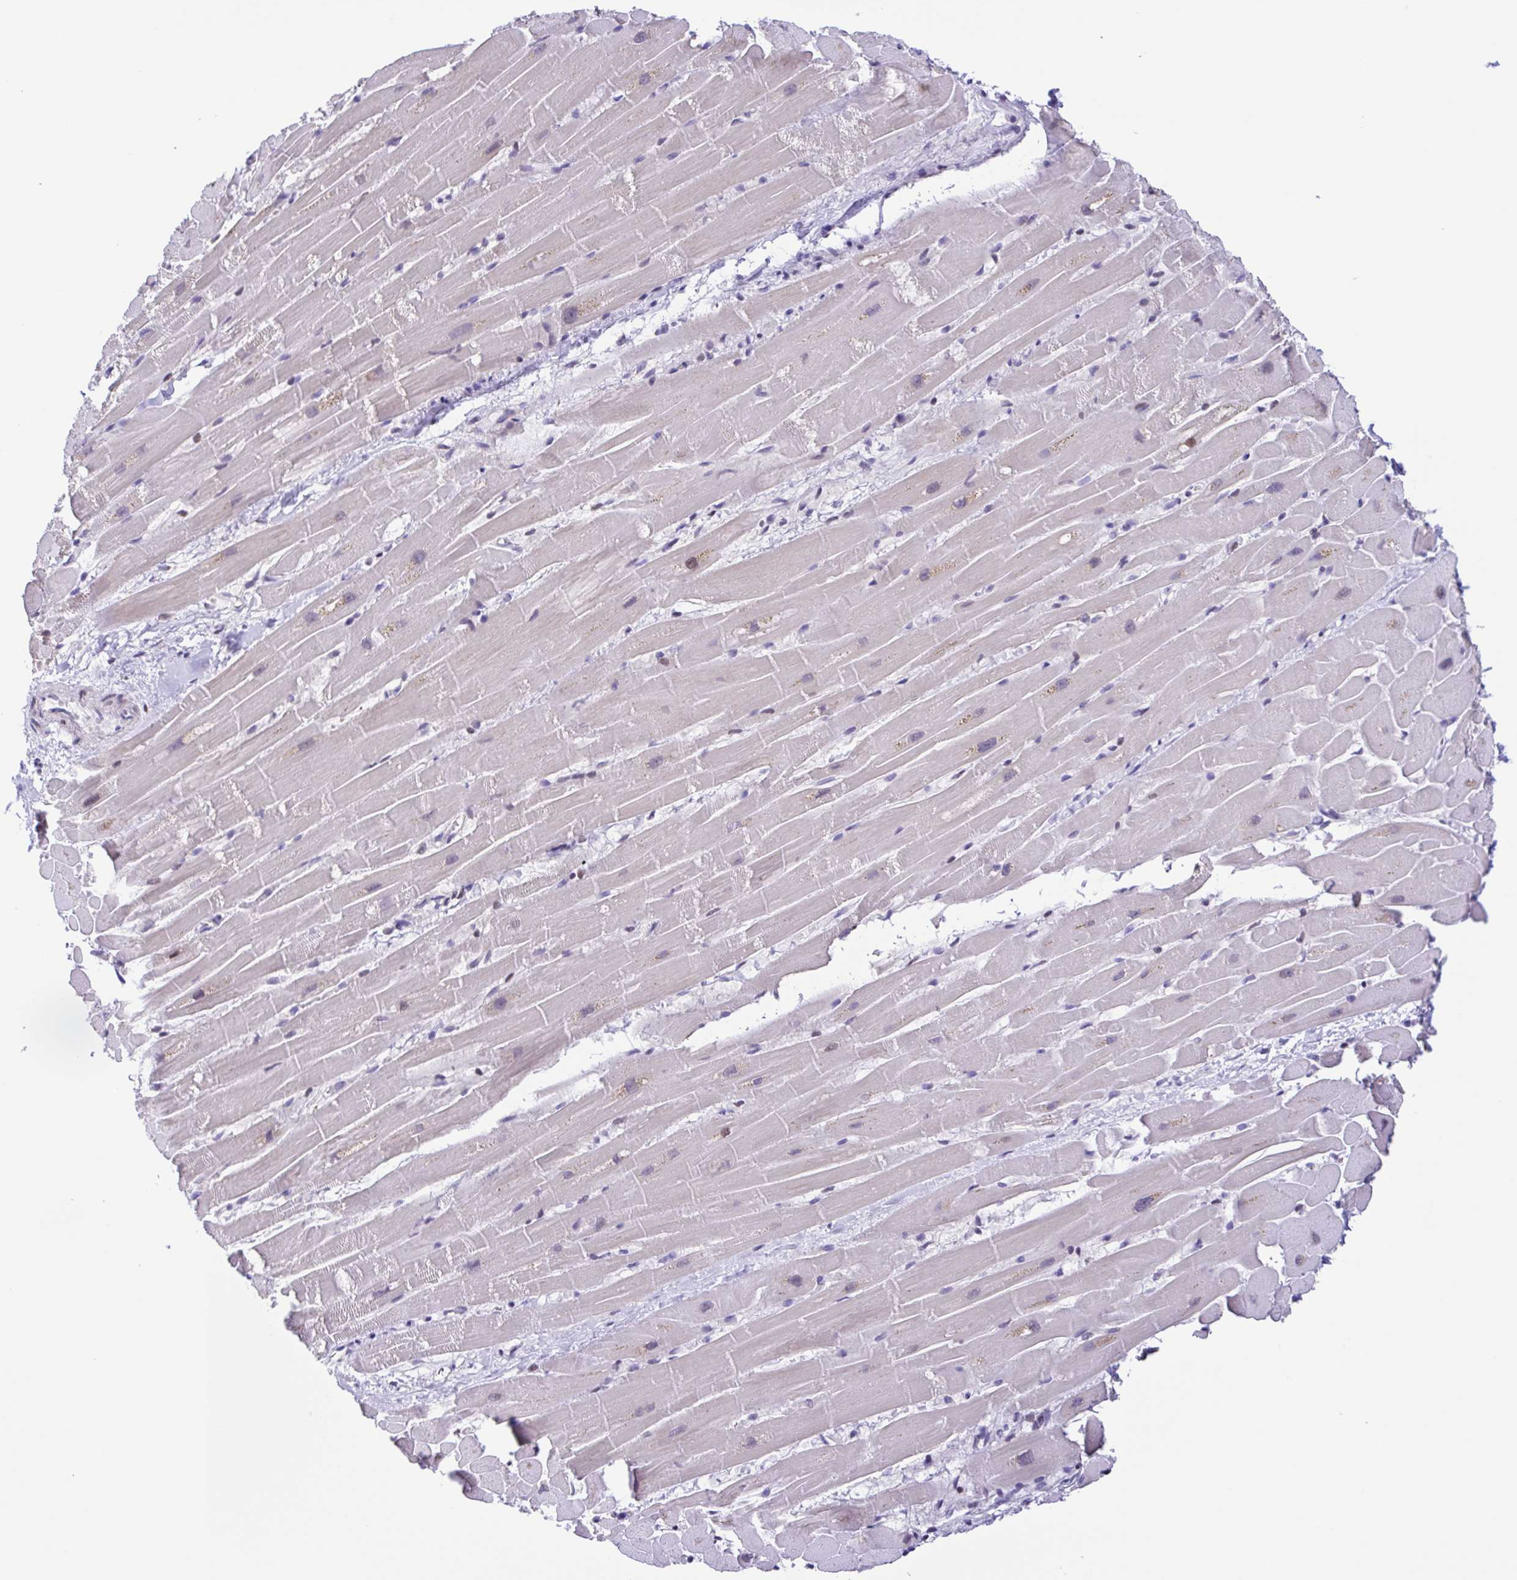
{"staining": {"intensity": "negative", "quantity": "none", "location": "none"}, "tissue": "heart muscle", "cell_type": "Cardiomyocytes", "image_type": "normal", "snomed": [{"axis": "morphology", "description": "Normal tissue, NOS"}, {"axis": "topography", "description": "Heart"}], "caption": "A high-resolution photomicrograph shows IHC staining of normal heart muscle, which displays no significant expression in cardiomyocytes.", "gene": "ENSG00000286022", "patient": {"sex": "male", "age": 37}}